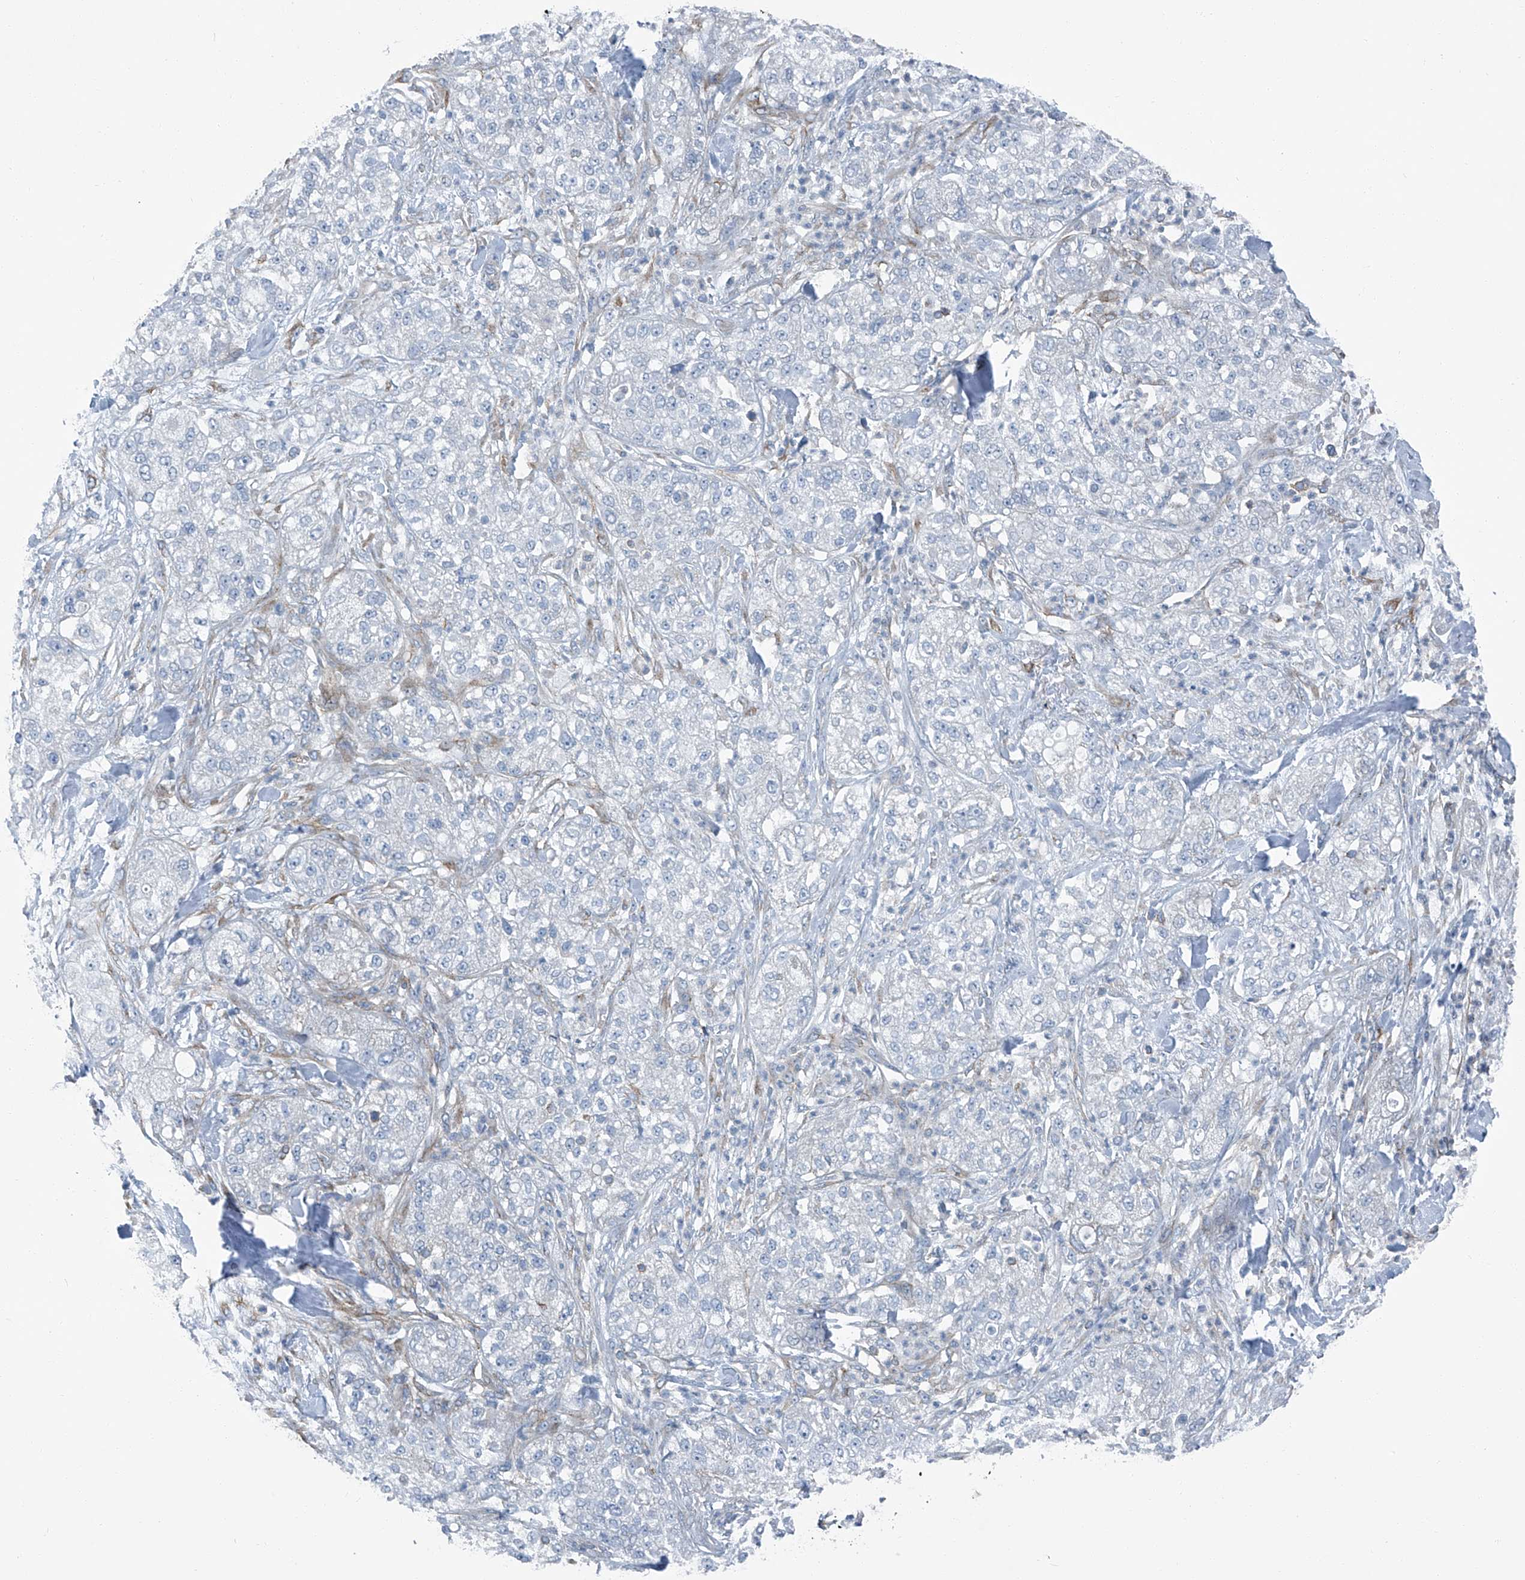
{"staining": {"intensity": "negative", "quantity": "none", "location": "none"}, "tissue": "pancreatic cancer", "cell_type": "Tumor cells", "image_type": "cancer", "snomed": [{"axis": "morphology", "description": "Adenocarcinoma, NOS"}, {"axis": "topography", "description": "Pancreas"}], "caption": "Pancreatic cancer was stained to show a protein in brown. There is no significant expression in tumor cells. Nuclei are stained in blue.", "gene": "SEPTIN7", "patient": {"sex": "female", "age": 78}}